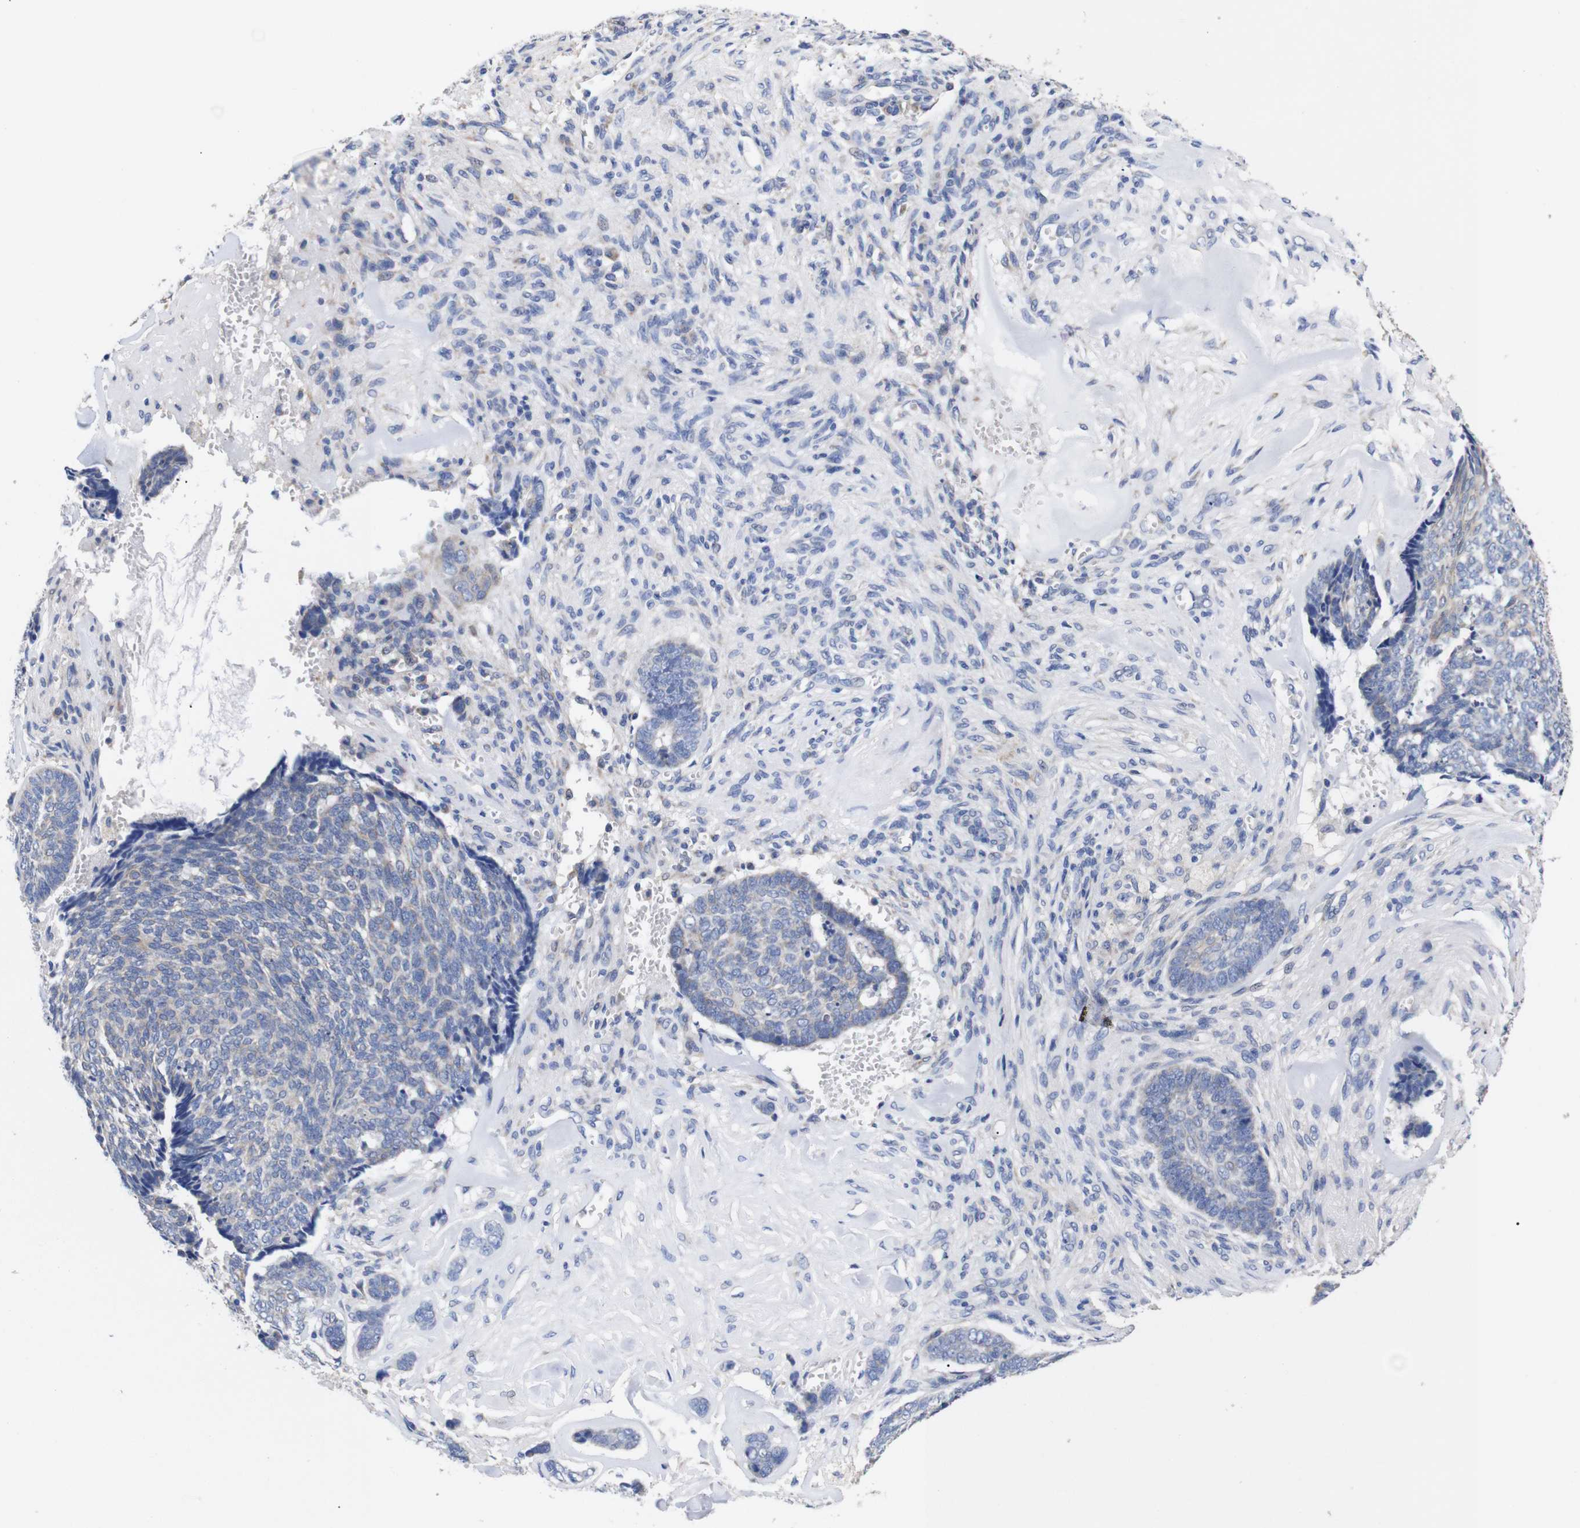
{"staining": {"intensity": "weak", "quantity": "<25%", "location": "cytoplasmic/membranous"}, "tissue": "skin cancer", "cell_type": "Tumor cells", "image_type": "cancer", "snomed": [{"axis": "morphology", "description": "Basal cell carcinoma"}, {"axis": "topography", "description": "Skin"}], "caption": "Protein analysis of skin cancer (basal cell carcinoma) exhibits no significant positivity in tumor cells.", "gene": "OPN3", "patient": {"sex": "male", "age": 84}}